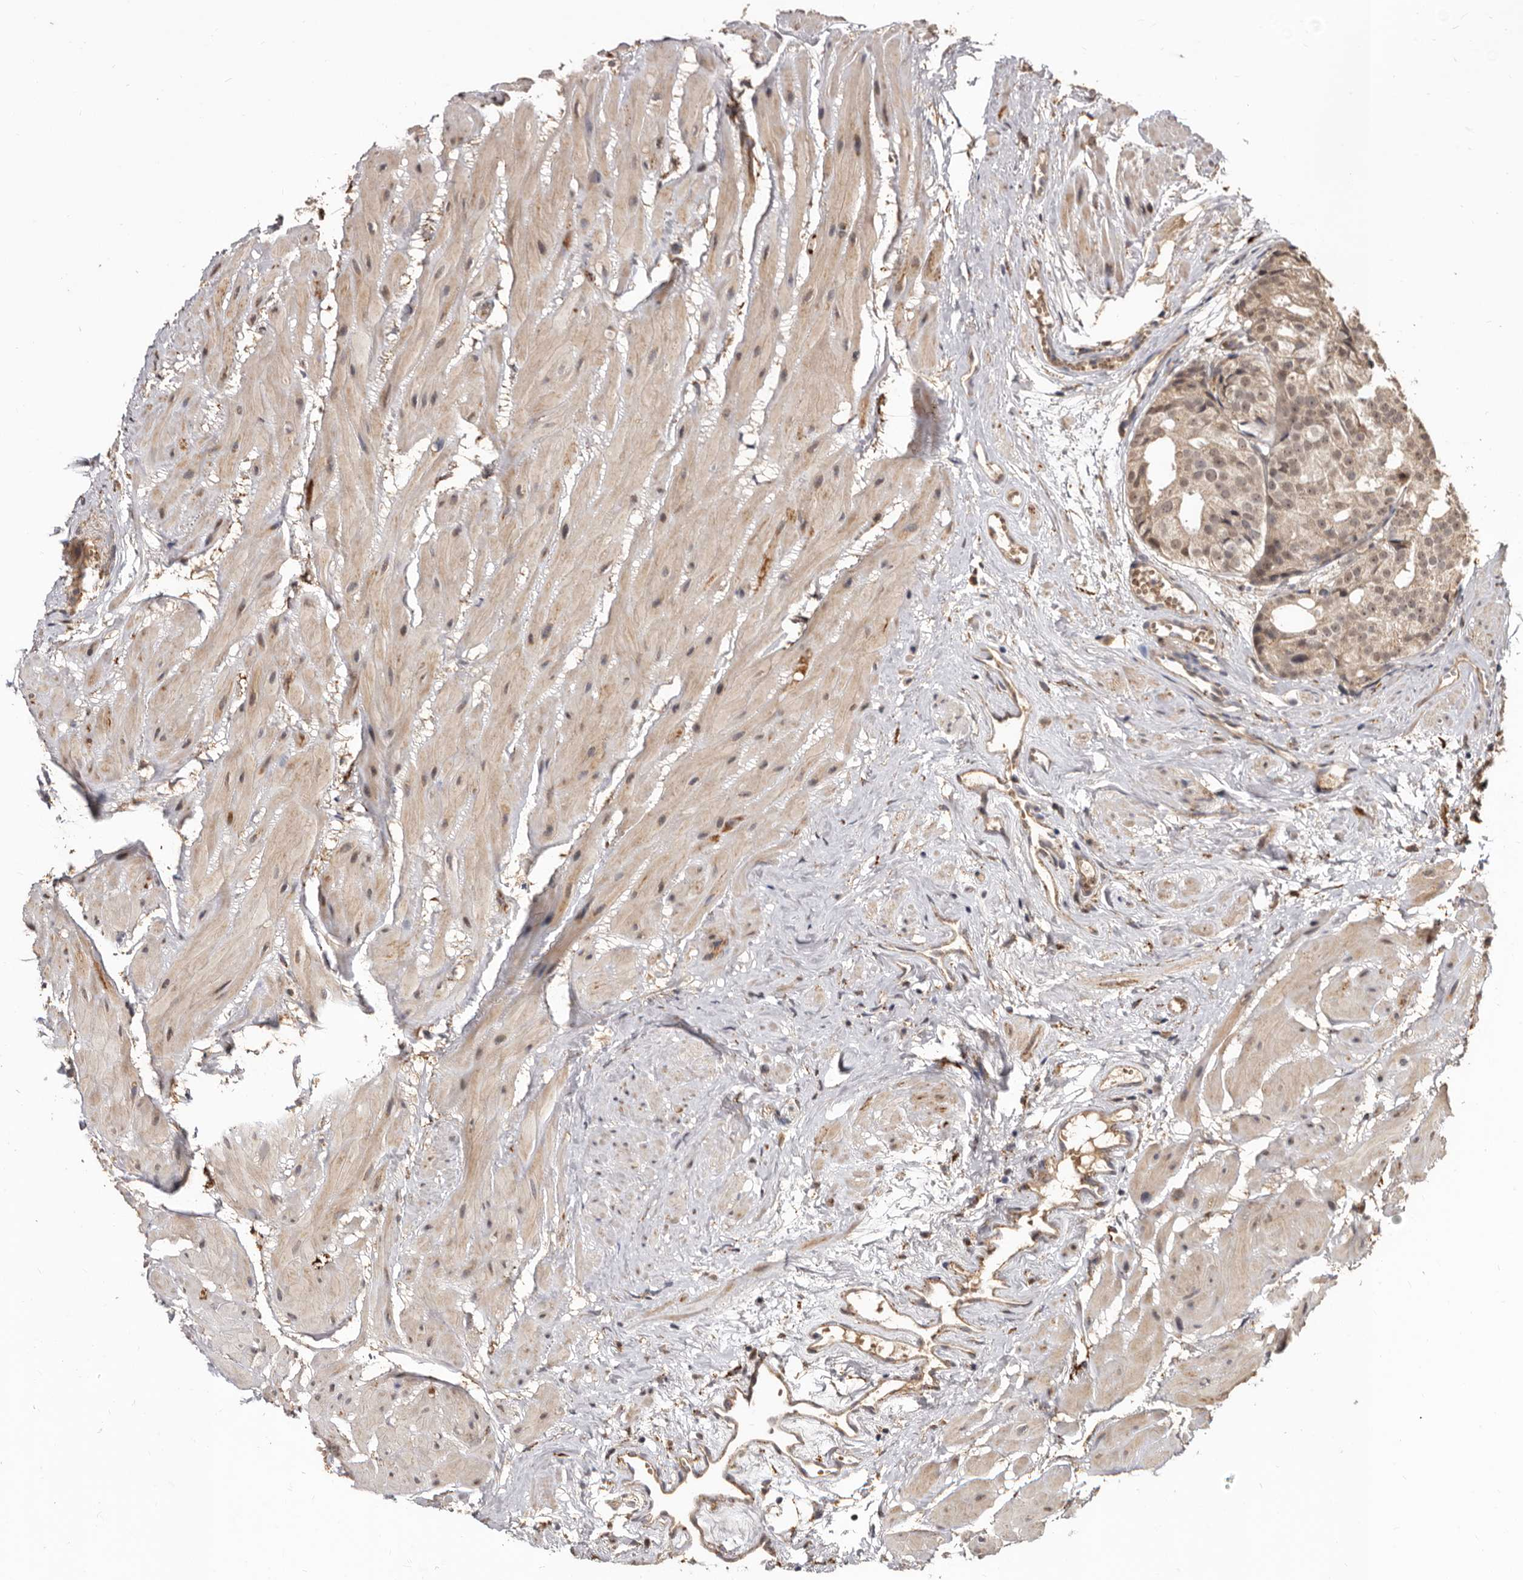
{"staining": {"intensity": "weak", "quantity": ">75%", "location": "cytoplasmic/membranous,nuclear"}, "tissue": "prostate cancer", "cell_type": "Tumor cells", "image_type": "cancer", "snomed": [{"axis": "morphology", "description": "Adenocarcinoma, Low grade"}, {"axis": "topography", "description": "Prostate"}], "caption": "Weak cytoplasmic/membranous and nuclear staining is appreciated in about >75% of tumor cells in adenocarcinoma (low-grade) (prostate).", "gene": "AKAP7", "patient": {"sex": "male", "age": 88}}